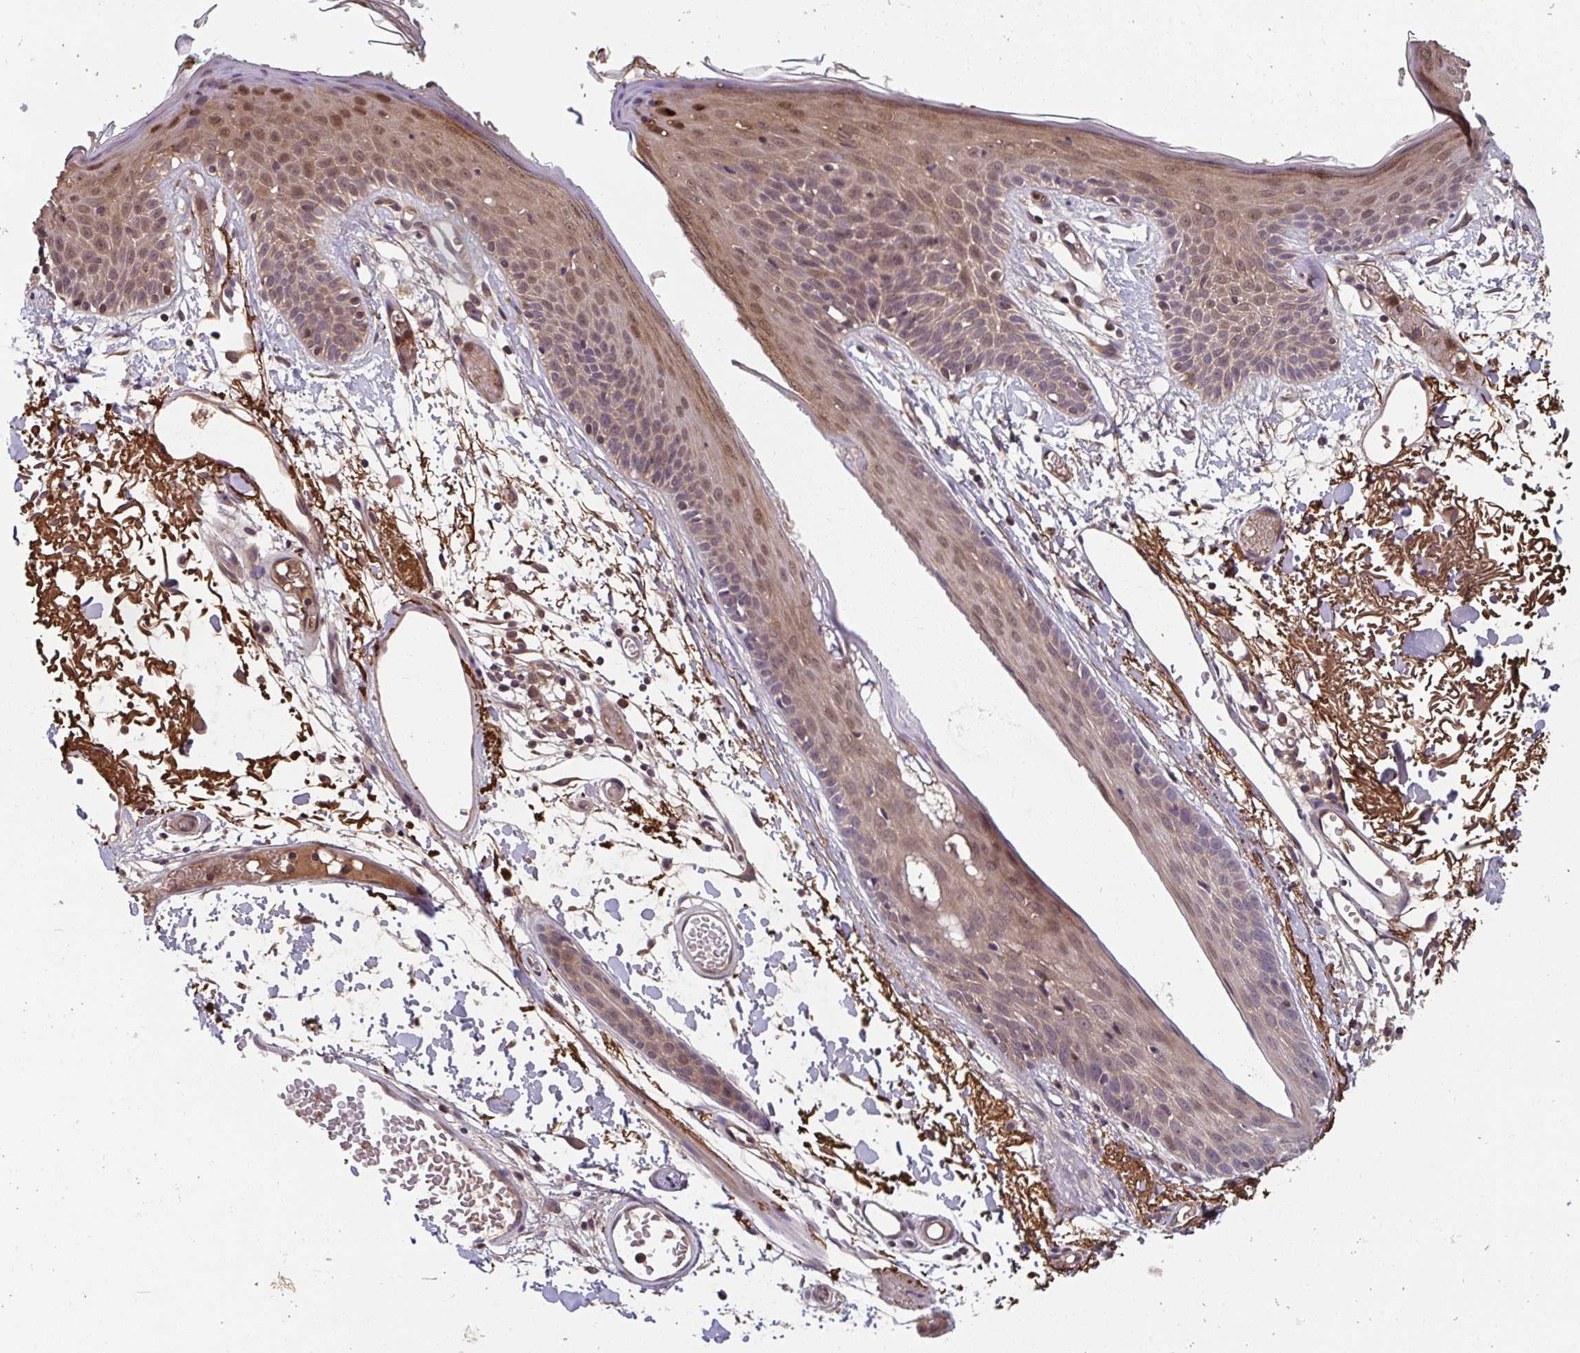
{"staining": {"intensity": "moderate", "quantity": "25%-75%", "location": "cytoplasmic/membranous"}, "tissue": "skin", "cell_type": "Fibroblasts", "image_type": "normal", "snomed": [{"axis": "morphology", "description": "Normal tissue, NOS"}, {"axis": "topography", "description": "Skin"}], "caption": "About 25%-75% of fibroblasts in benign human skin exhibit moderate cytoplasmic/membranous protein staining as visualized by brown immunohistochemical staining.", "gene": "TIGAR", "patient": {"sex": "male", "age": 79}}